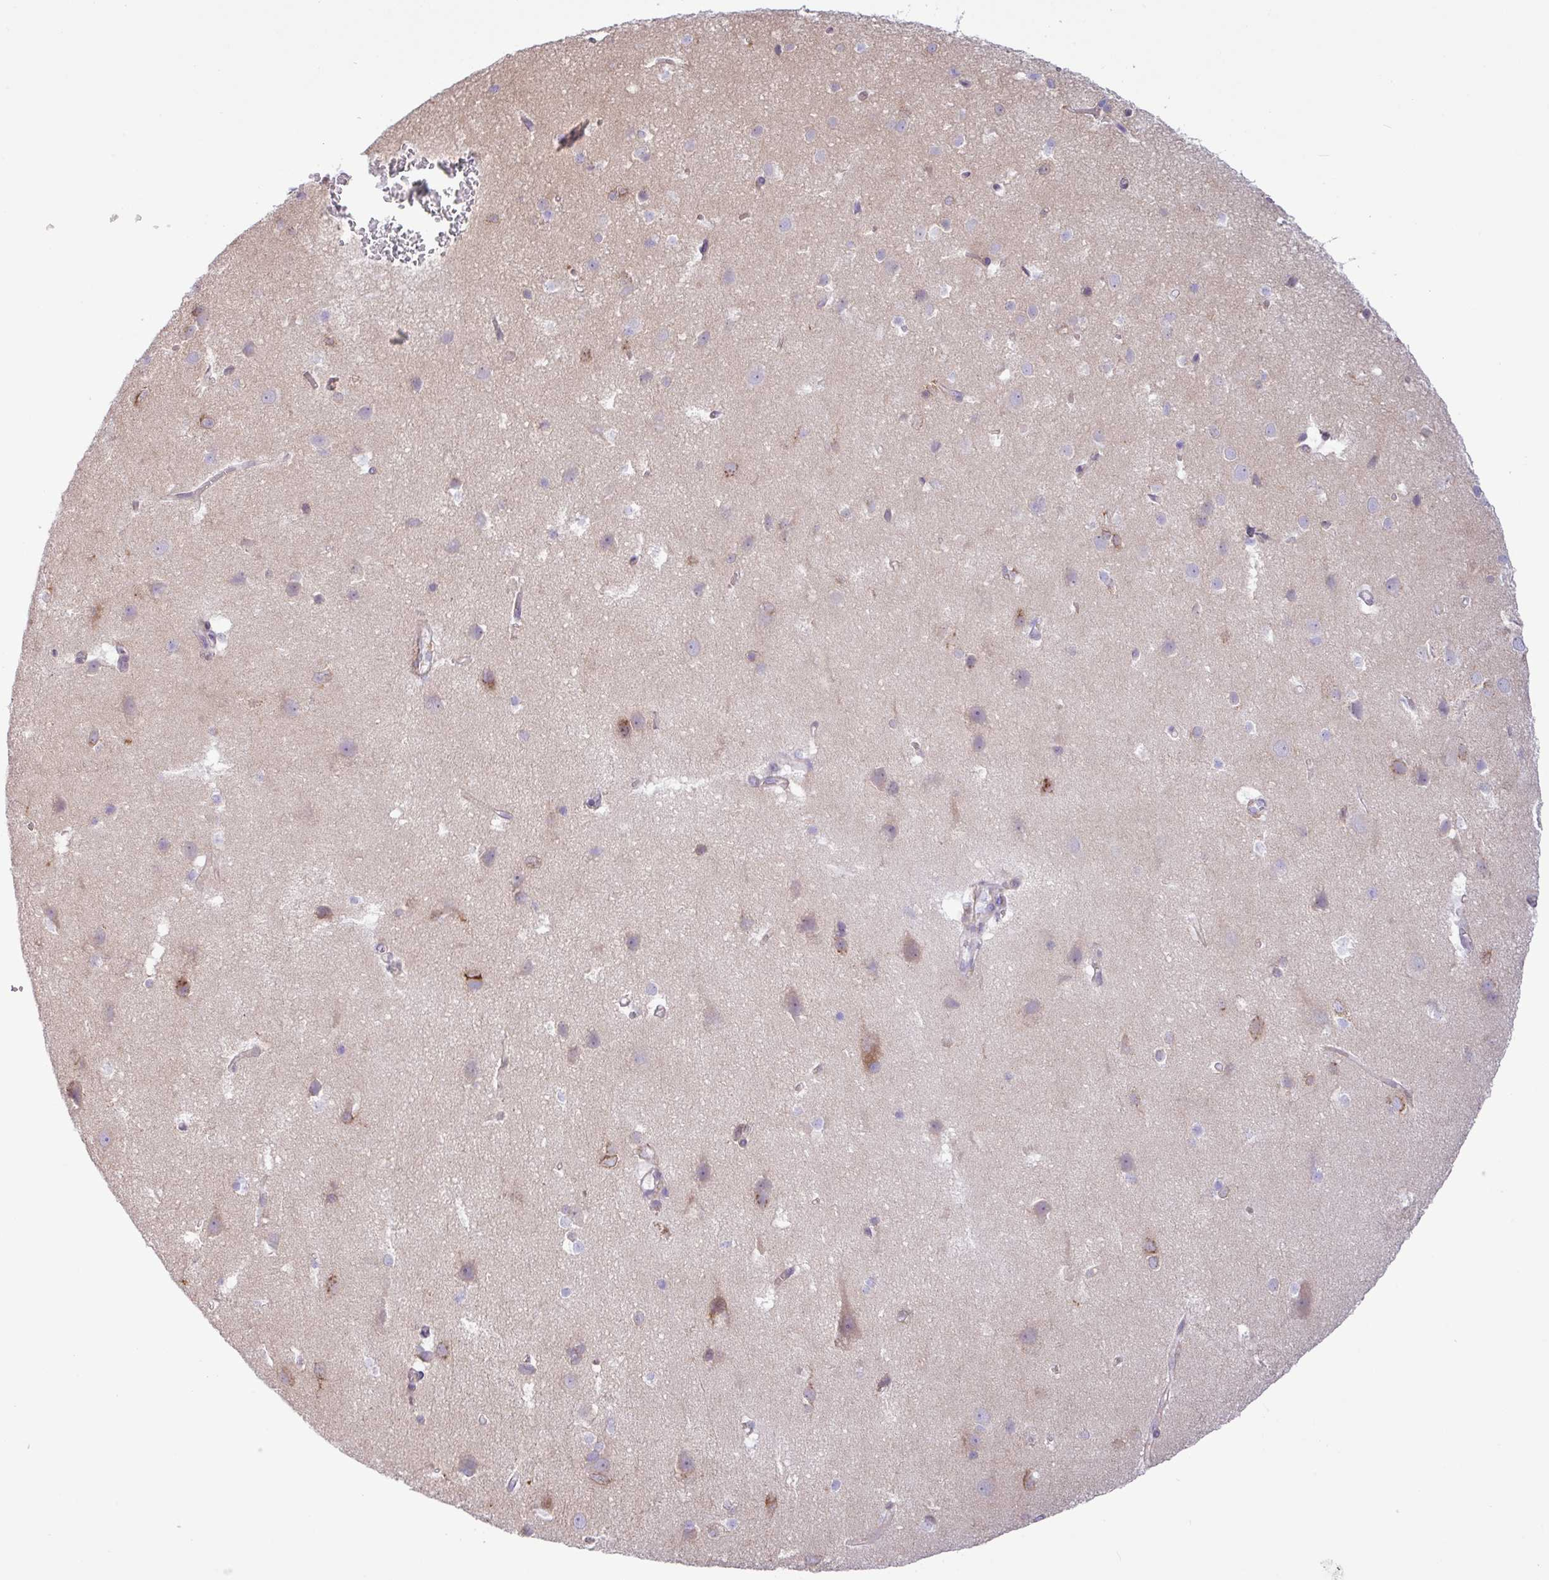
{"staining": {"intensity": "weak", "quantity": "25%-75%", "location": "cytoplasmic/membranous"}, "tissue": "cerebral cortex", "cell_type": "Endothelial cells", "image_type": "normal", "snomed": [{"axis": "morphology", "description": "Normal tissue, NOS"}, {"axis": "topography", "description": "Cerebral cortex"}], "caption": "DAB immunohistochemical staining of benign human cerebral cortex reveals weak cytoplasmic/membranous protein staining in approximately 25%-75% of endothelial cells.", "gene": "SLC38A1", "patient": {"sex": "male", "age": 37}}